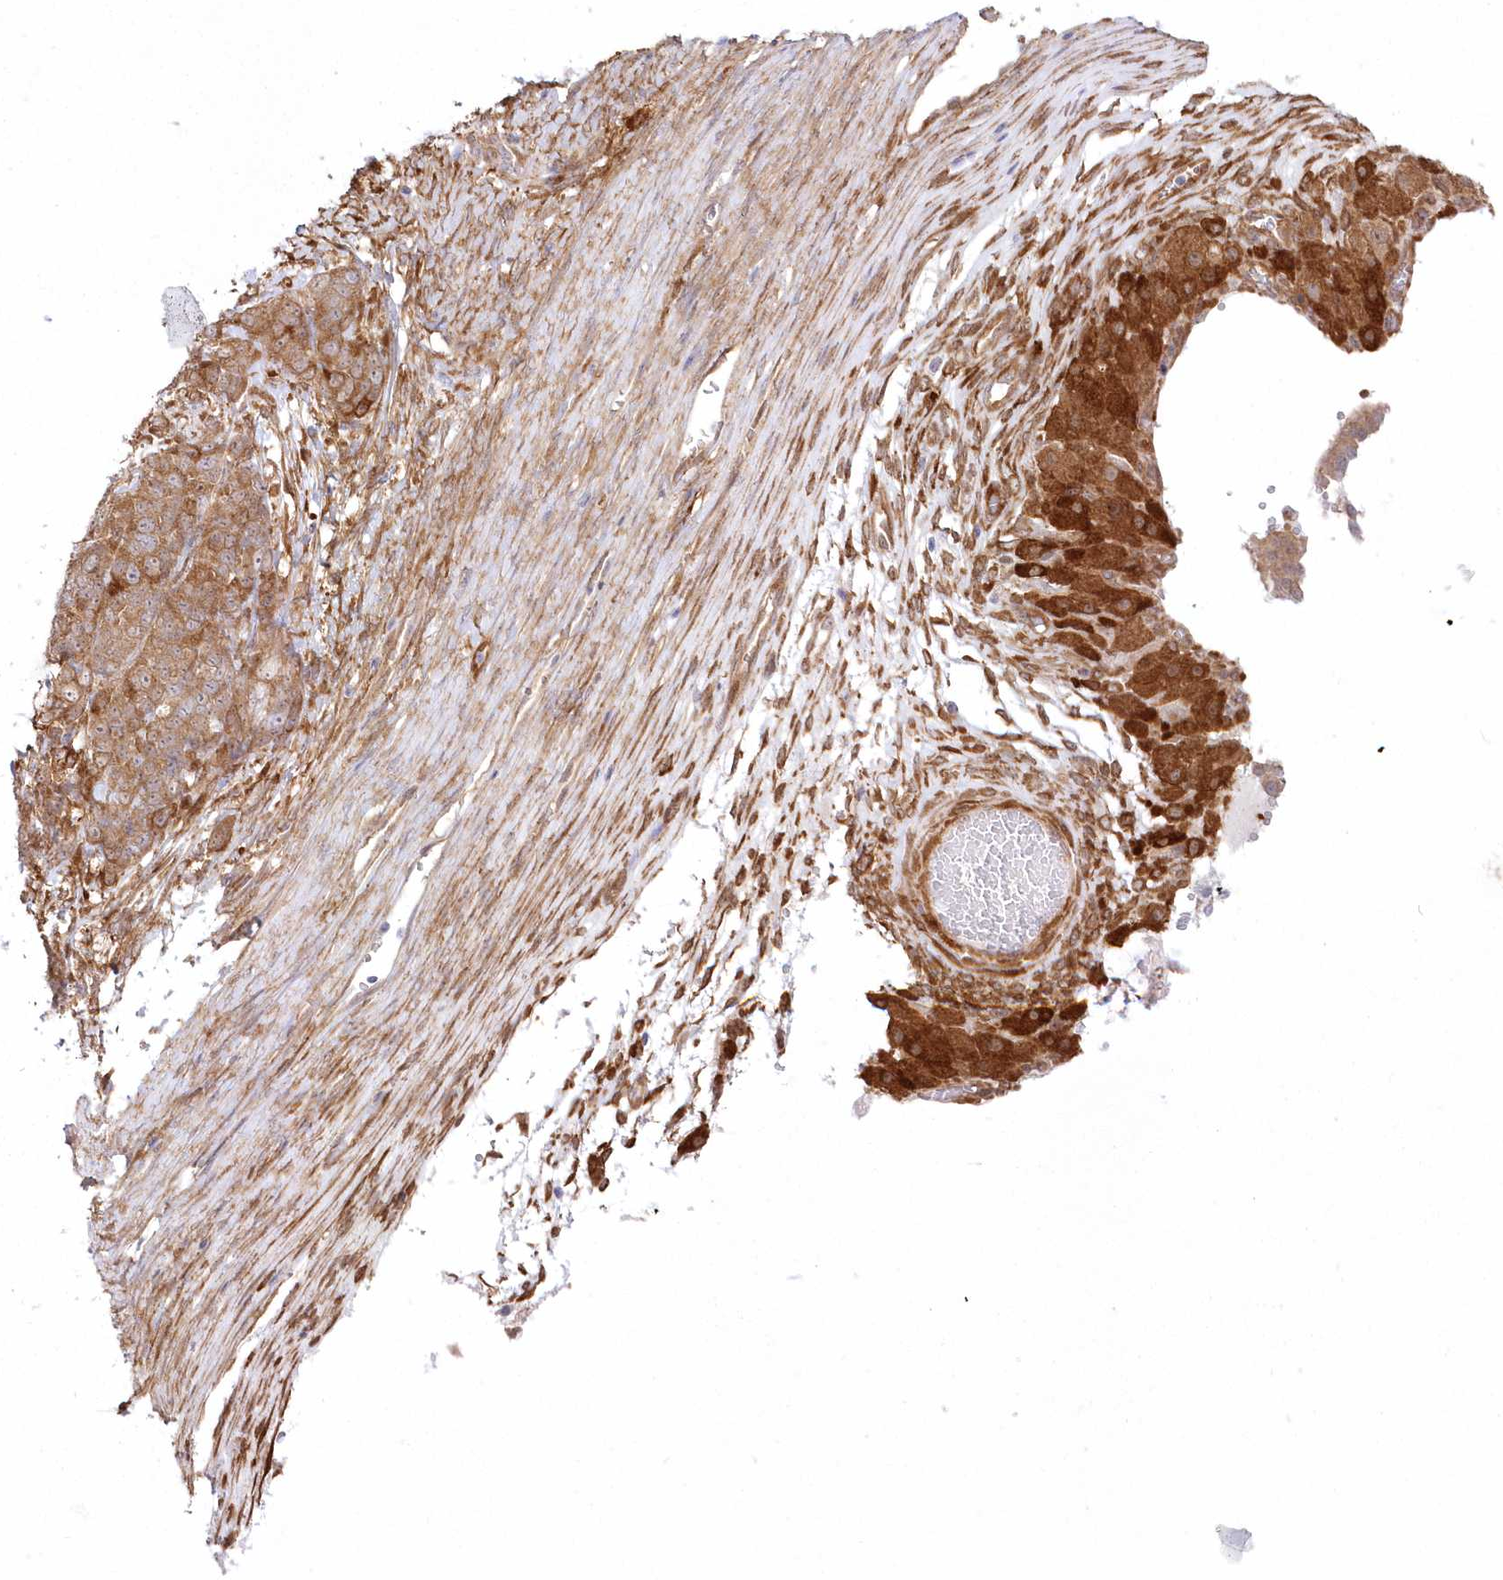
{"staining": {"intensity": "strong", "quantity": ">75%", "location": "cytoplasmic/membranous"}, "tissue": "ovarian cancer", "cell_type": "Tumor cells", "image_type": "cancer", "snomed": [{"axis": "morphology", "description": "Cystadenocarcinoma, serous, NOS"}, {"axis": "topography", "description": "Ovary"}], "caption": "Tumor cells display strong cytoplasmic/membranous expression in about >75% of cells in ovarian cancer. The staining was performed using DAB, with brown indicating positive protein expression. Nuclei are stained blue with hematoxylin.", "gene": "SH3PXD2B", "patient": {"sex": "female", "age": 44}}